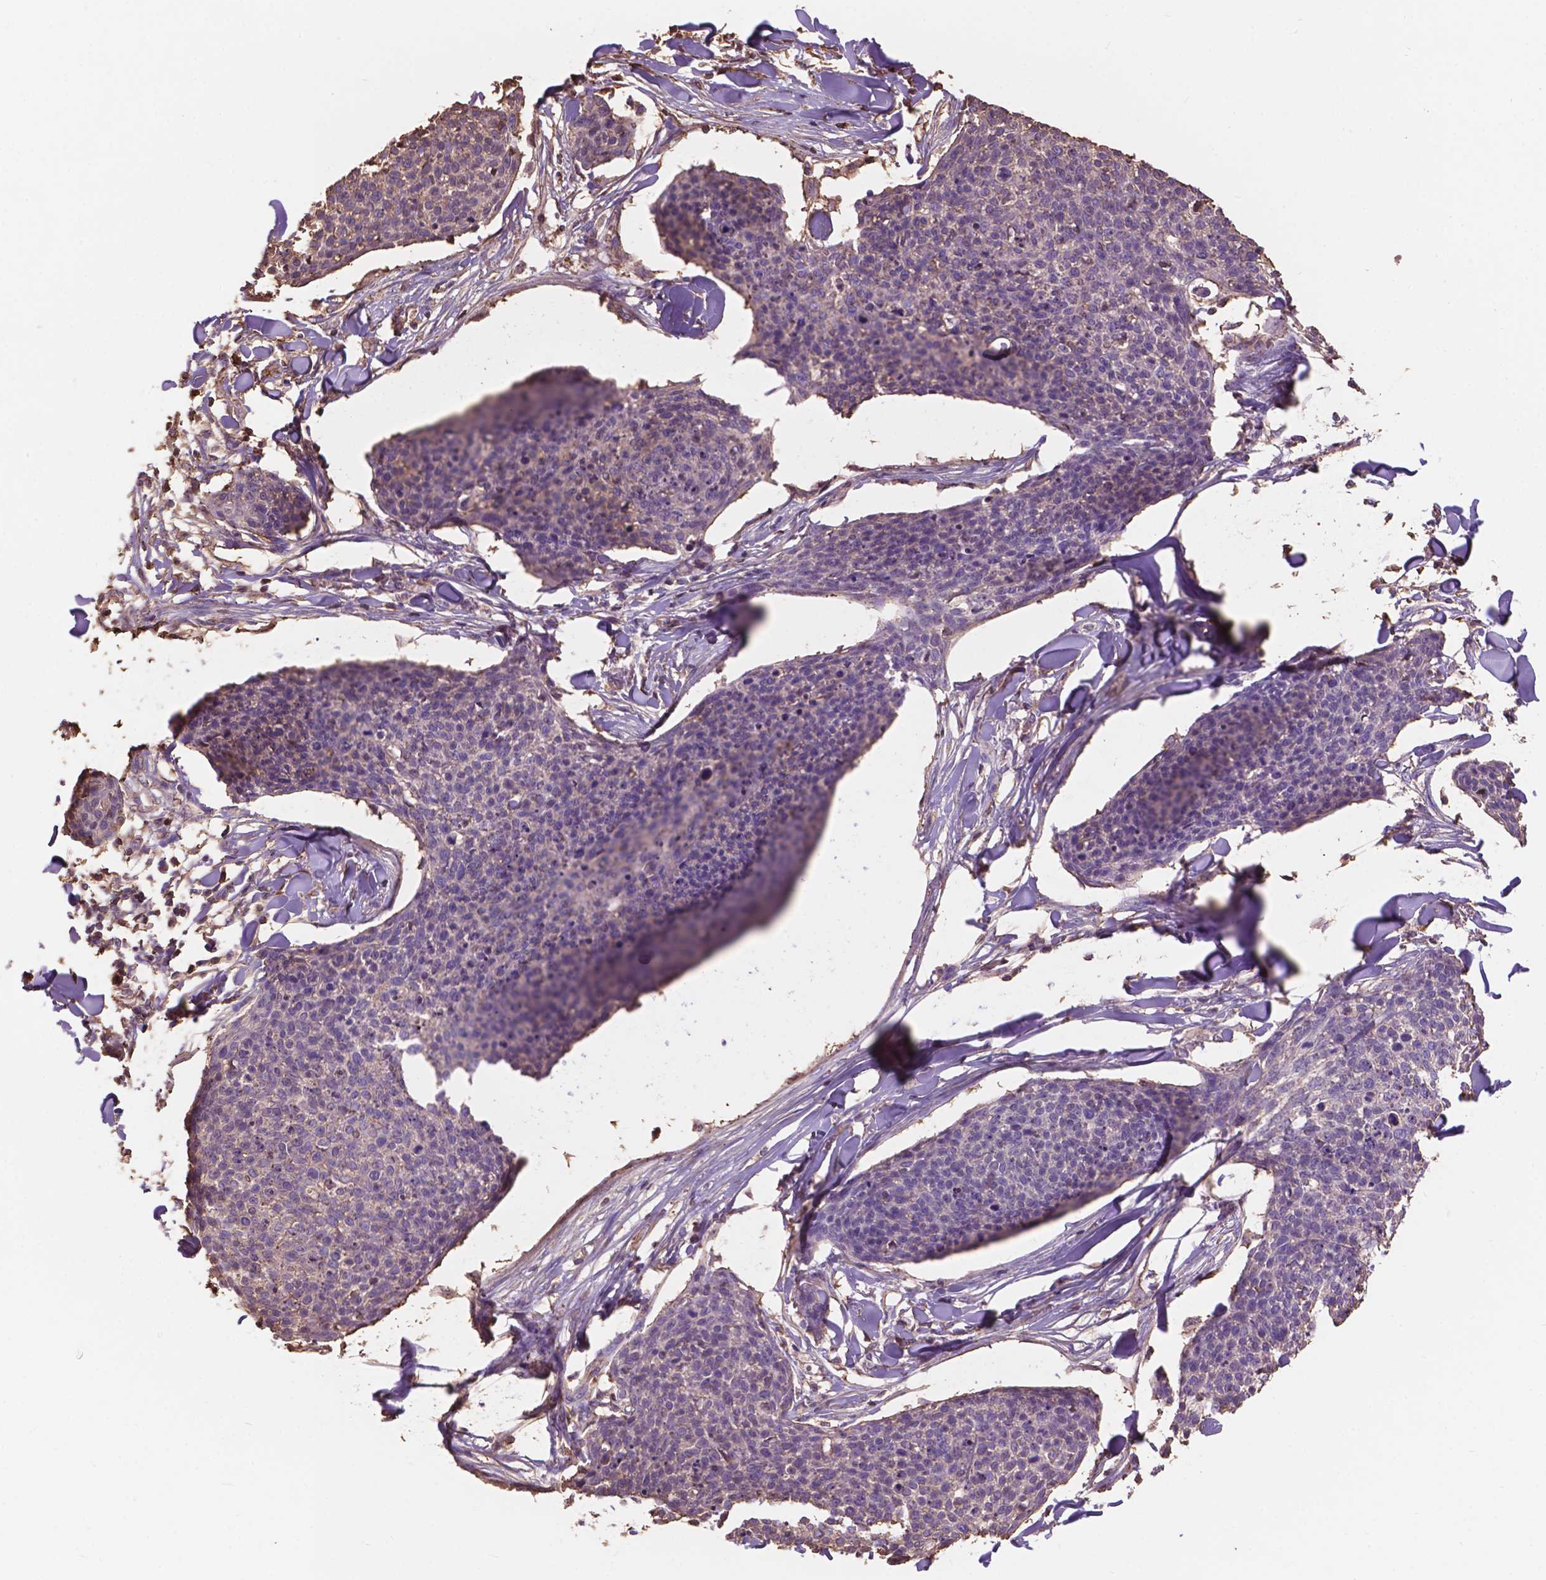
{"staining": {"intensity": "negative", "quantity": "none", "location": "none"}, "tissue": "skin cancer", "cell_type": "Tumor cells", "image_type": "cancer", "snomed": [{"axis": "morphology", "description": "Squamous cell carcinoma, NOS"}, {"axis": "topography", "description": "Skin"}, {"axis": "topography", "description": "Vulva"}], "caption": "This is an immunohistochemistry (IHC) histopathology image of squamous cell carcinoma (skin). There is no positivity in tumor cells.", "gene": "NIPA2", "patient": {"sex": "female", "age": 75}}